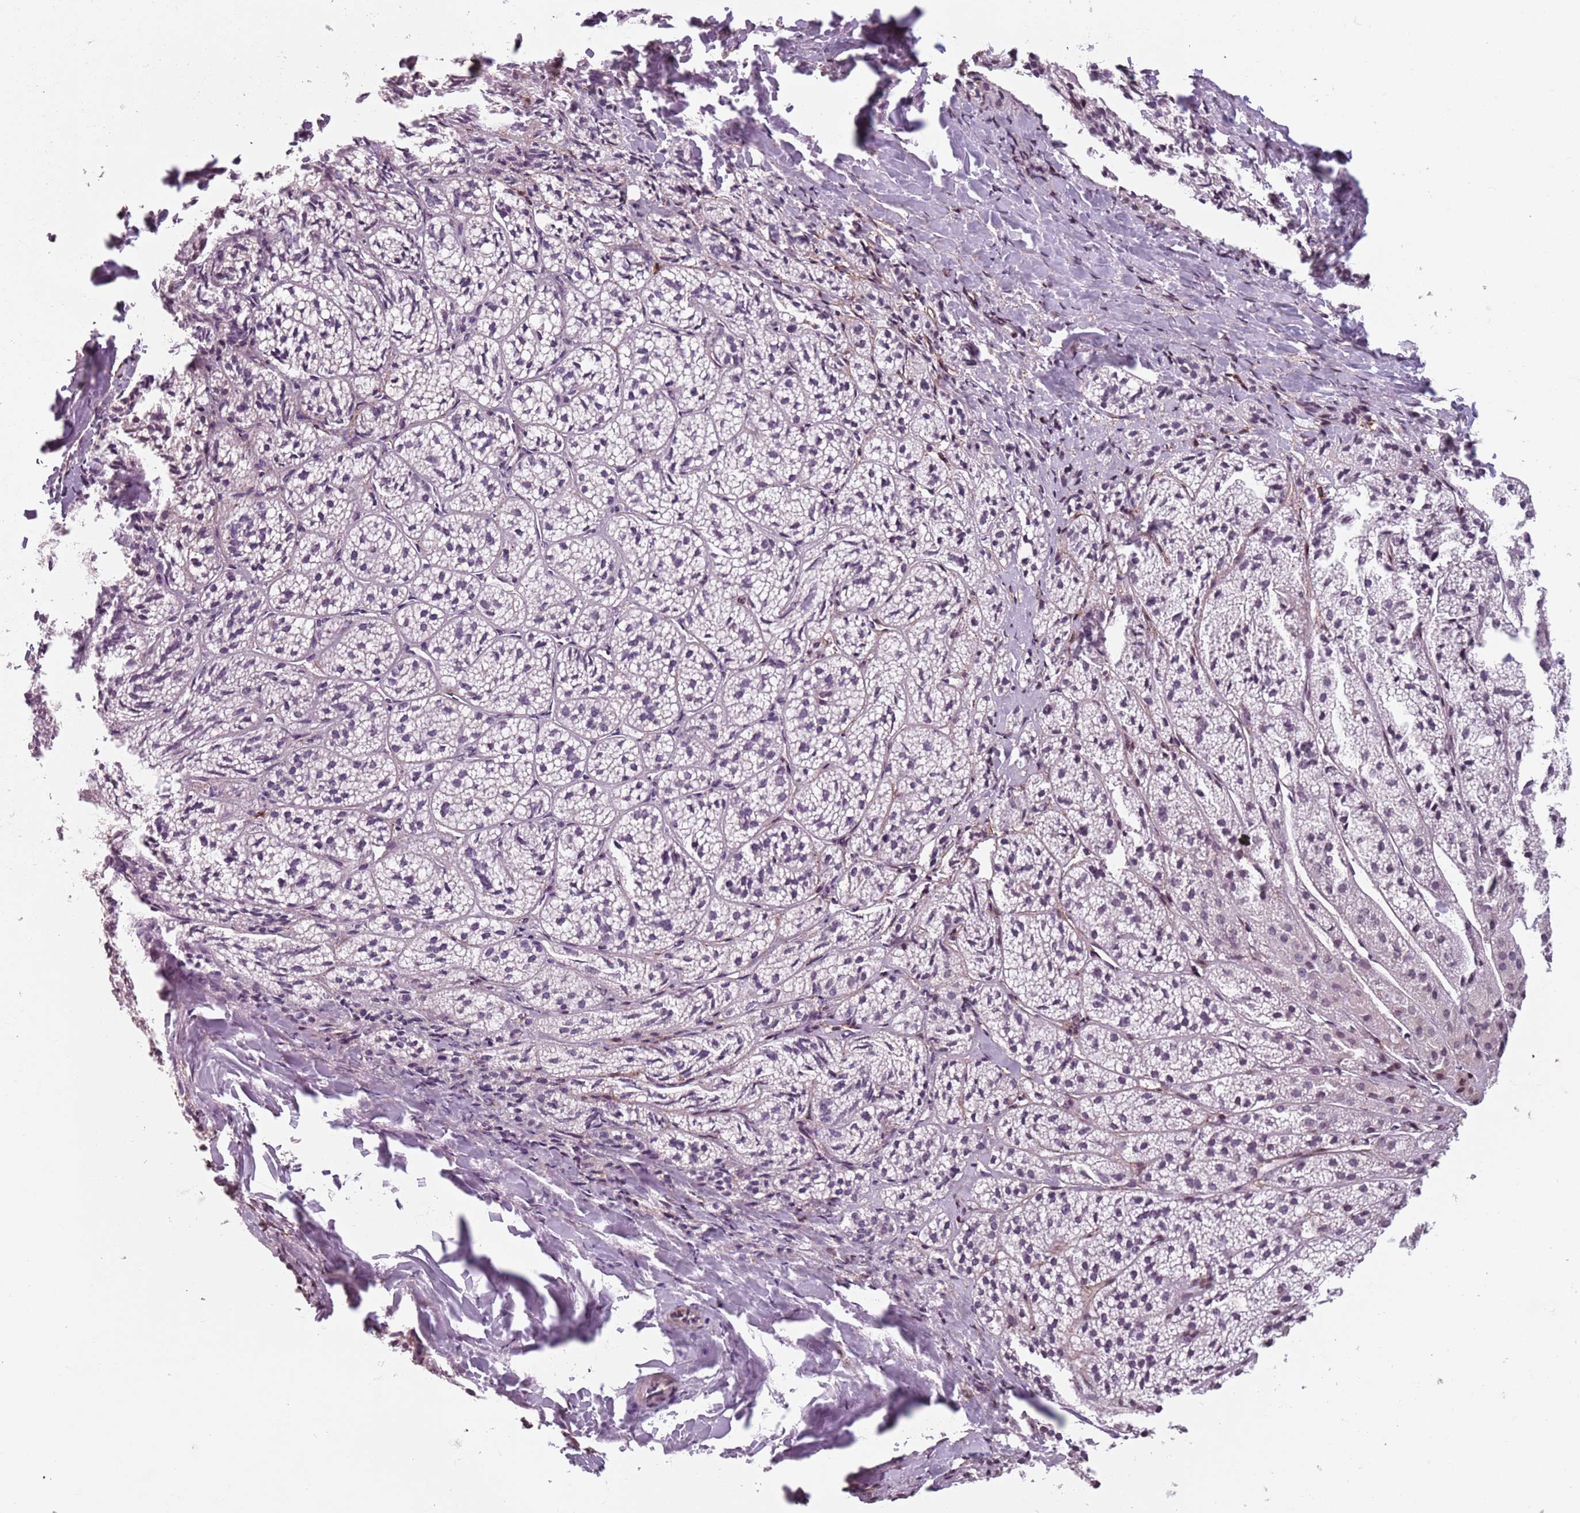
{"staining": {"intensity": "negative", "quantity": "none", "location": "none"}, "tissue": "adrenal gland", "cell_type": "Glandular cells", "image_type": "normal", "snomed": [{"axis": "morphology", "description": "Normal tissue, NOS"}, {"axis": "topography", "description": "Adrenal gland"}], "caption": "IHC photomicrograph of benign human adrenal gland stained for a protein (brown), which demonstrates no staining in glandular cells. Nuclei are stained in blue.", "gene": "TMC4", "patient": {"sex": "female", "age": 44}}